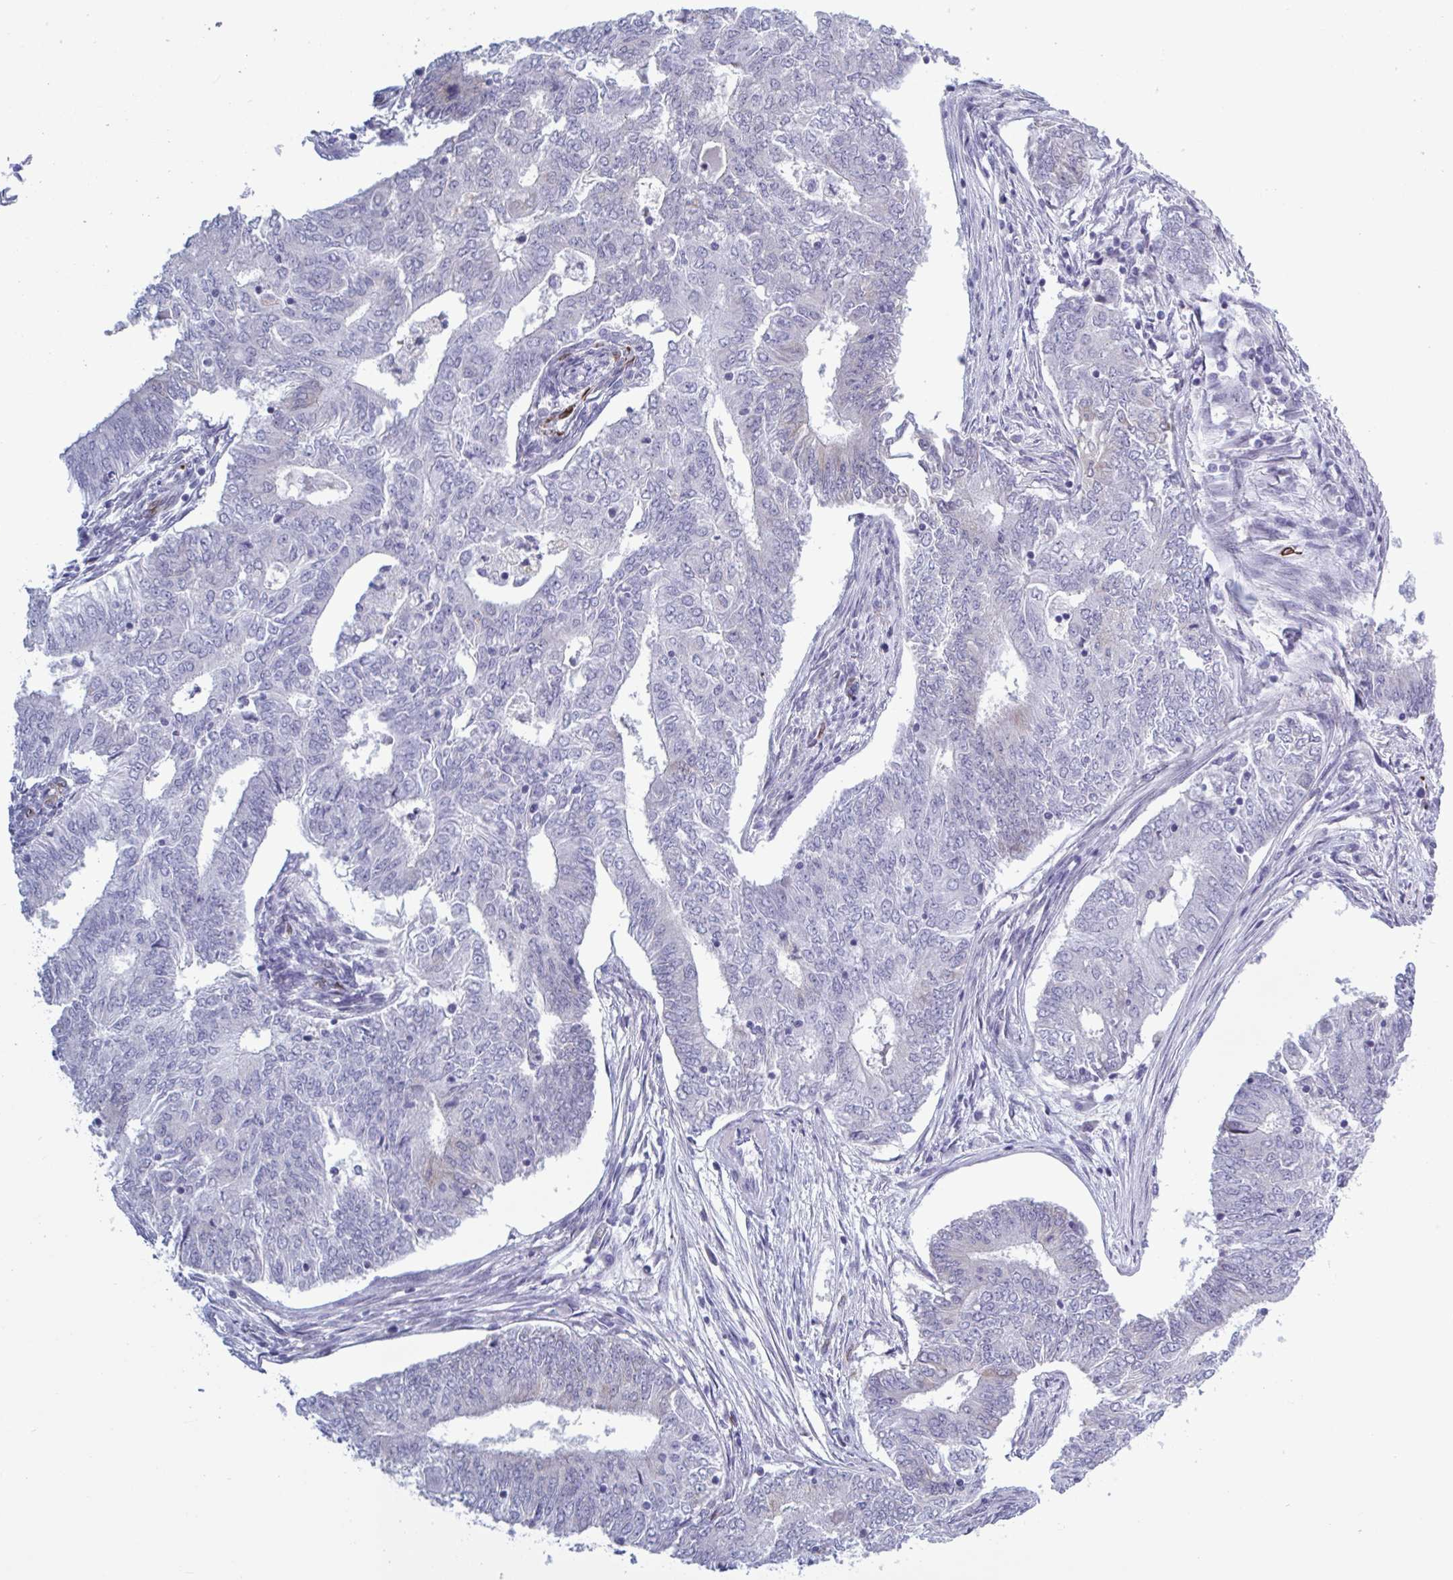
{"staining": {"intensity": "negative", "quantity": "none", "location": "none"}, "tissue": "endometrial cancer", "cell_type": "Tumor cells", "image_type": "cancer", "snomed": [{"axis": "morphology", "description": "Adenocarcinoma, NOS"}, {"axis": "topography", "description": "Endometrium"}], "caption": "A high-resolution photomicrograph shows immunohistochemistry (IHC) staining of endometrial cancer, which demonstrates no significant positivity in tumor cells.", "gene": "HSD11B2", "patient": {"sex": "female", "age": 62}}